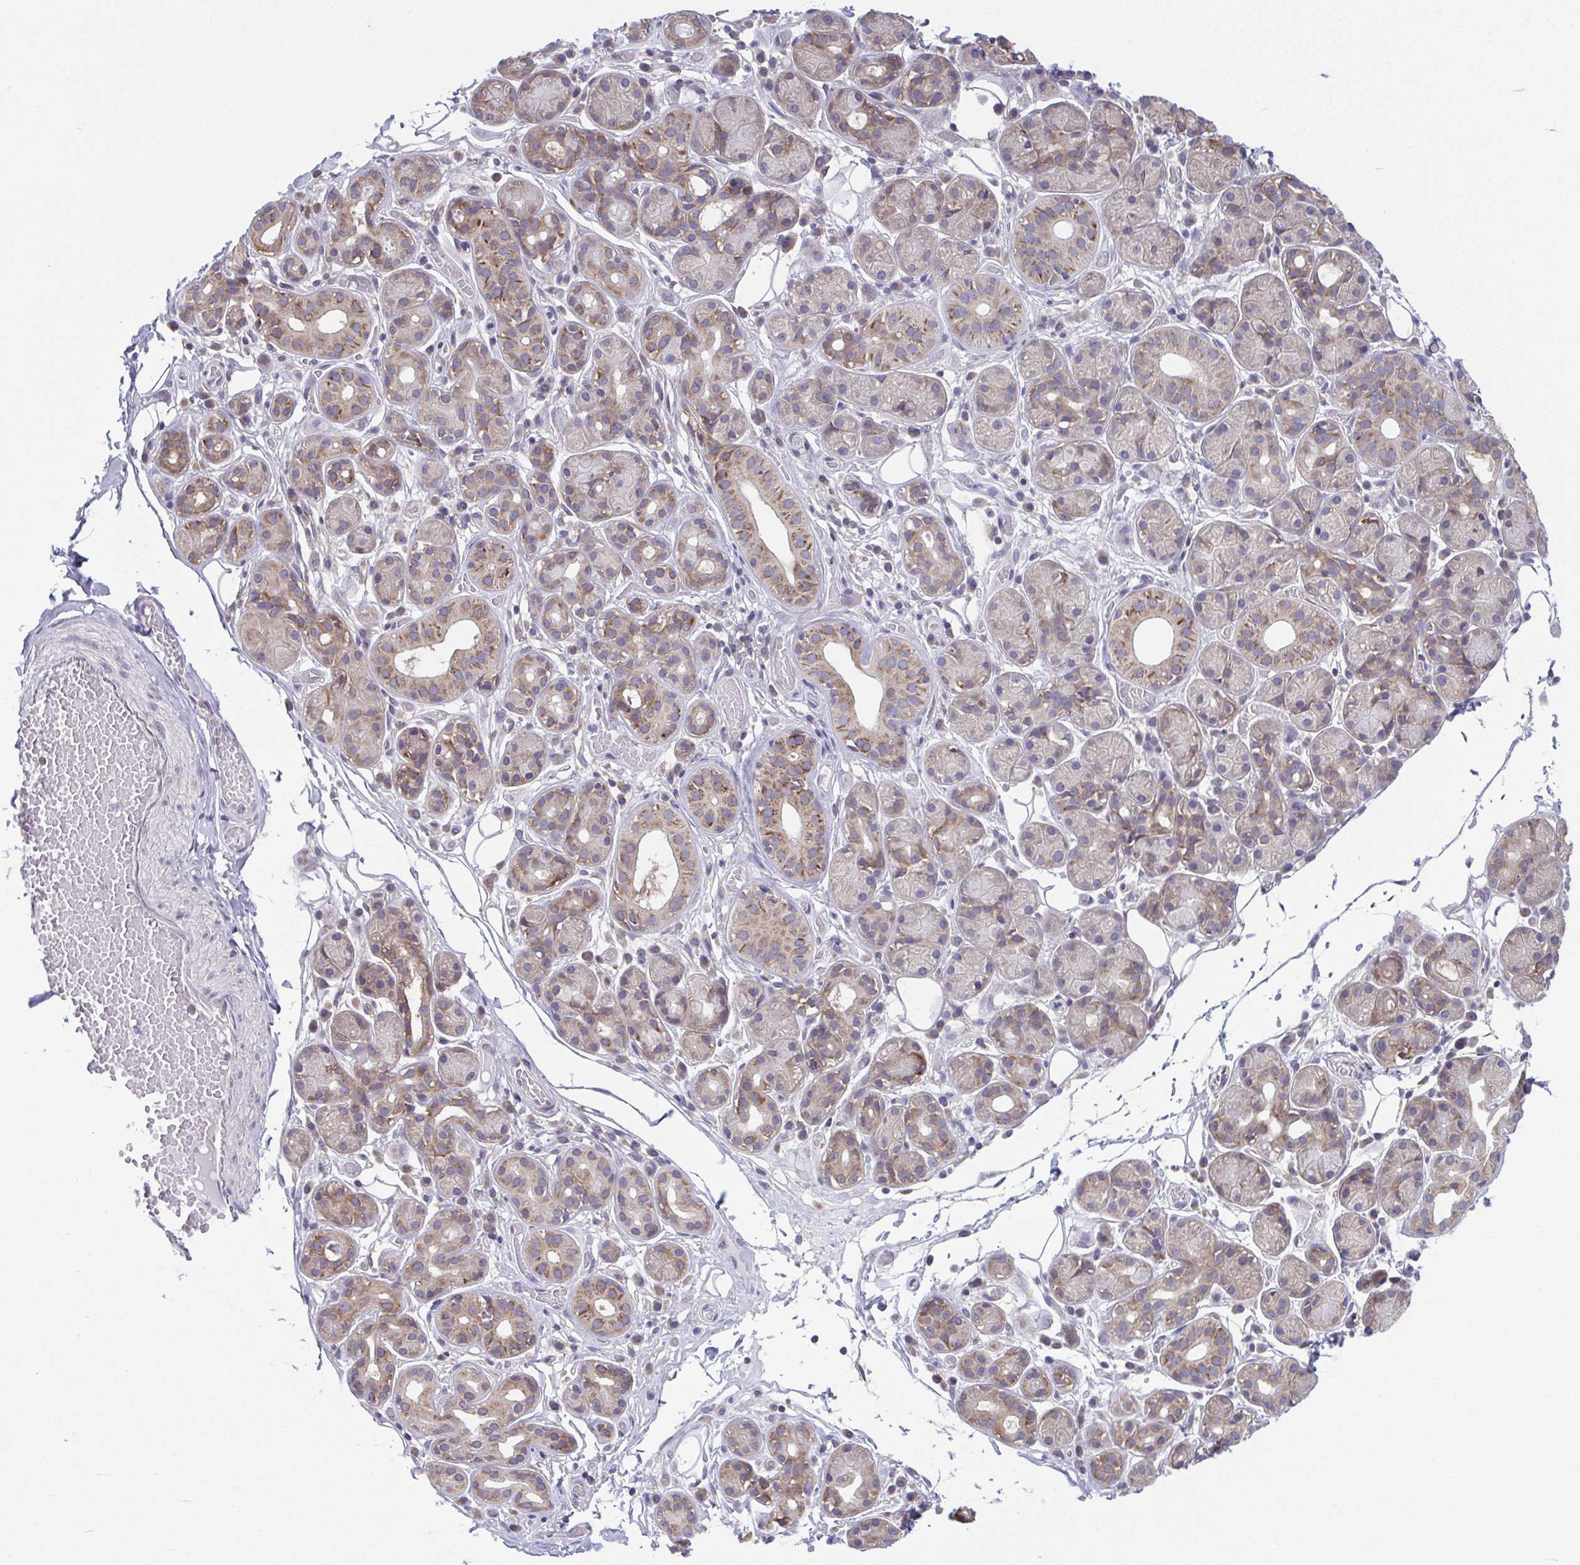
{"staining": {"intensity": "moderate", "quantity": "<25%", "location": "cytoplasmic/membranous"}, "tissue": "salivary gland", "cell_type": "Glandular cells", "image_type": "normal", "snomed": [{"axis": "morphology", "description": "Normal tissue, NOS"}, {"axis": "topography", "description": "Salivary gland"}, {"axis": "topography", "description": "Peripheral nerve tissue"}], "caption": "A brown stain highlights moderate cytoplasmic/membranous staining of a protein in glandular cells of benign human salivary gland. (brown staining indicates protein expression, while blue staining denotes nuclei).", "gene": "TMEM108", "patient": {"sex": "male", "age": 71}}